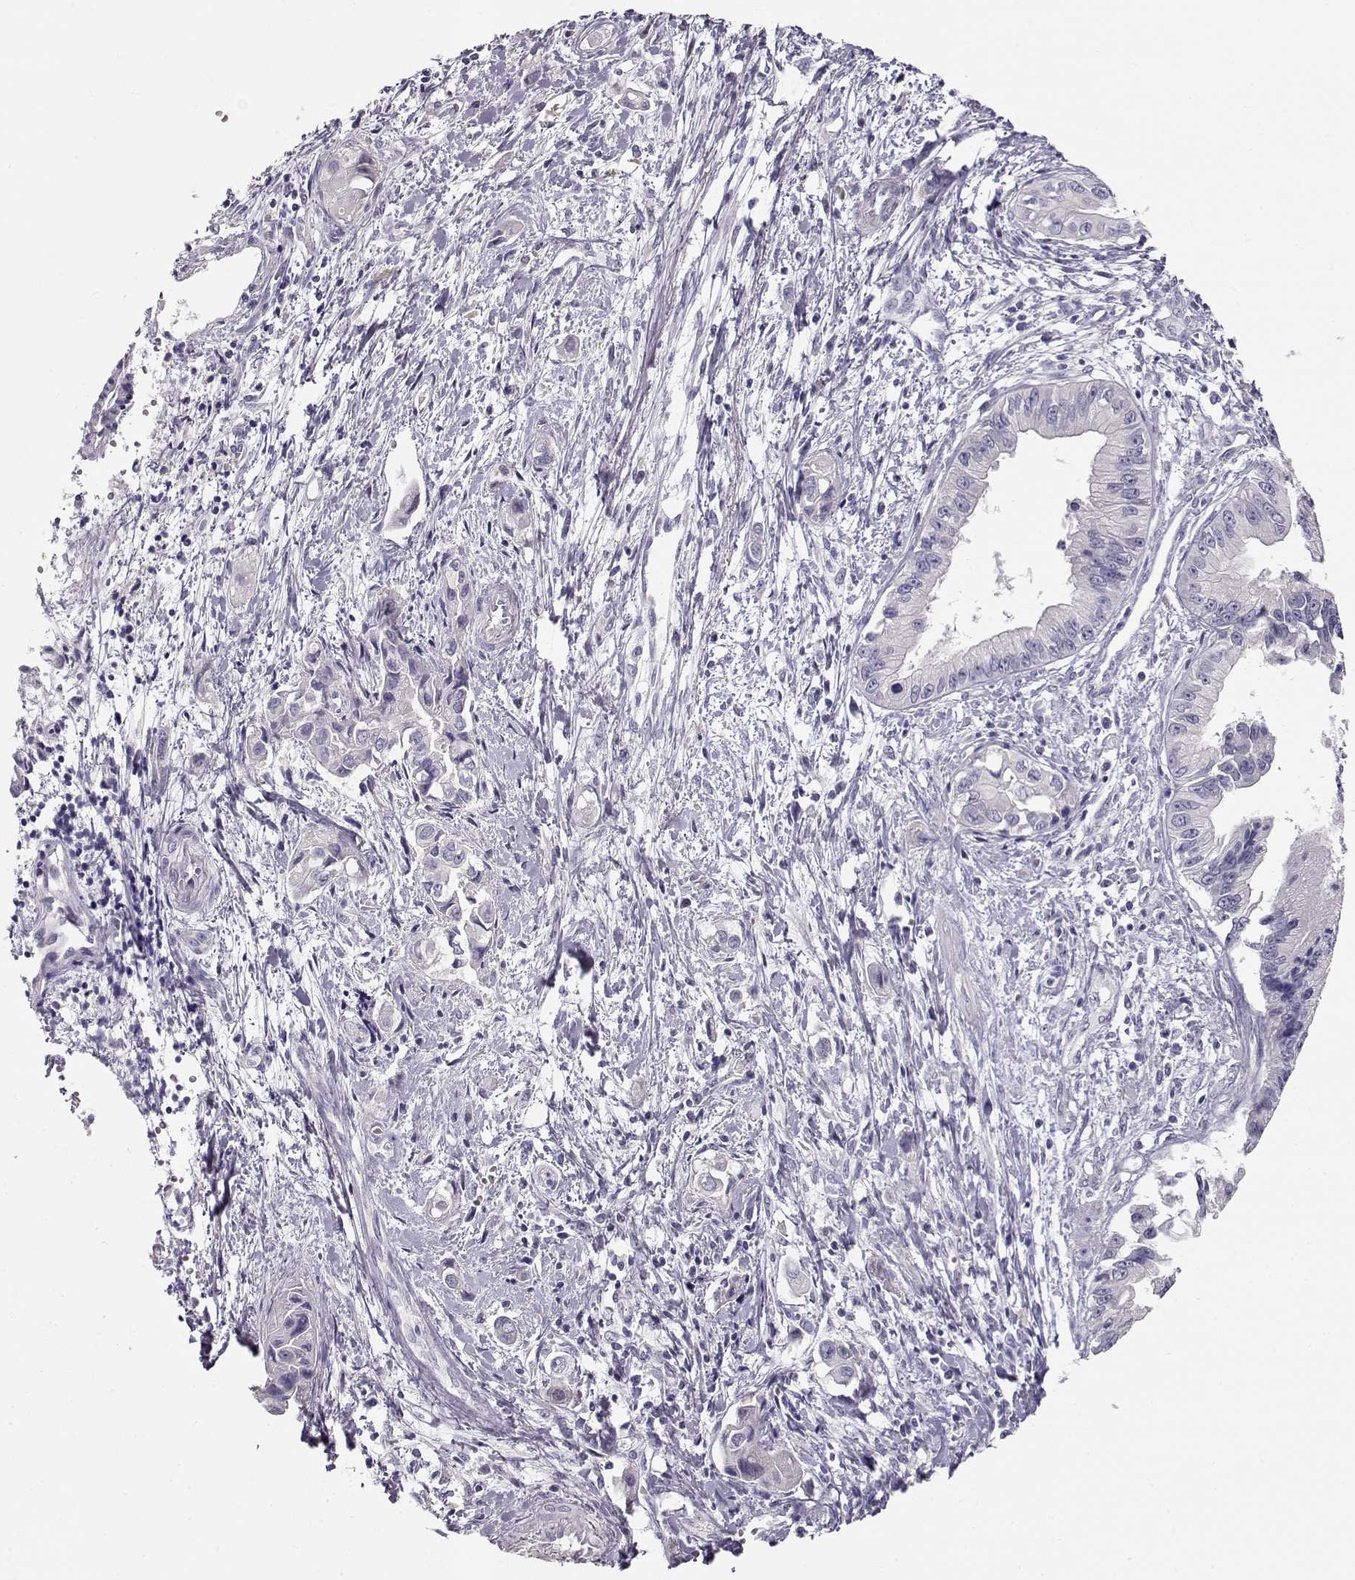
{"staining": {"intensity": "negative", "quantity": "none", "location": "none"}, "tissue": "pancreatic cancer", "cell_type": "Tumor cells", "image_type": "cancer", "snomed": [{"axis": "morphology", "description": "Adenocarcinoma, NOS"}, {"axis": "topography", "description": "Pancreas"}], "caption": "DAB (3,3'-diaminobenzidine) immunohistochemical staining of pancreatic adenocarcinoma shows no significant staining in tumor cells.", "gene": "GLIPR1L2", "patient": {"sex": "male", "age": 60}}